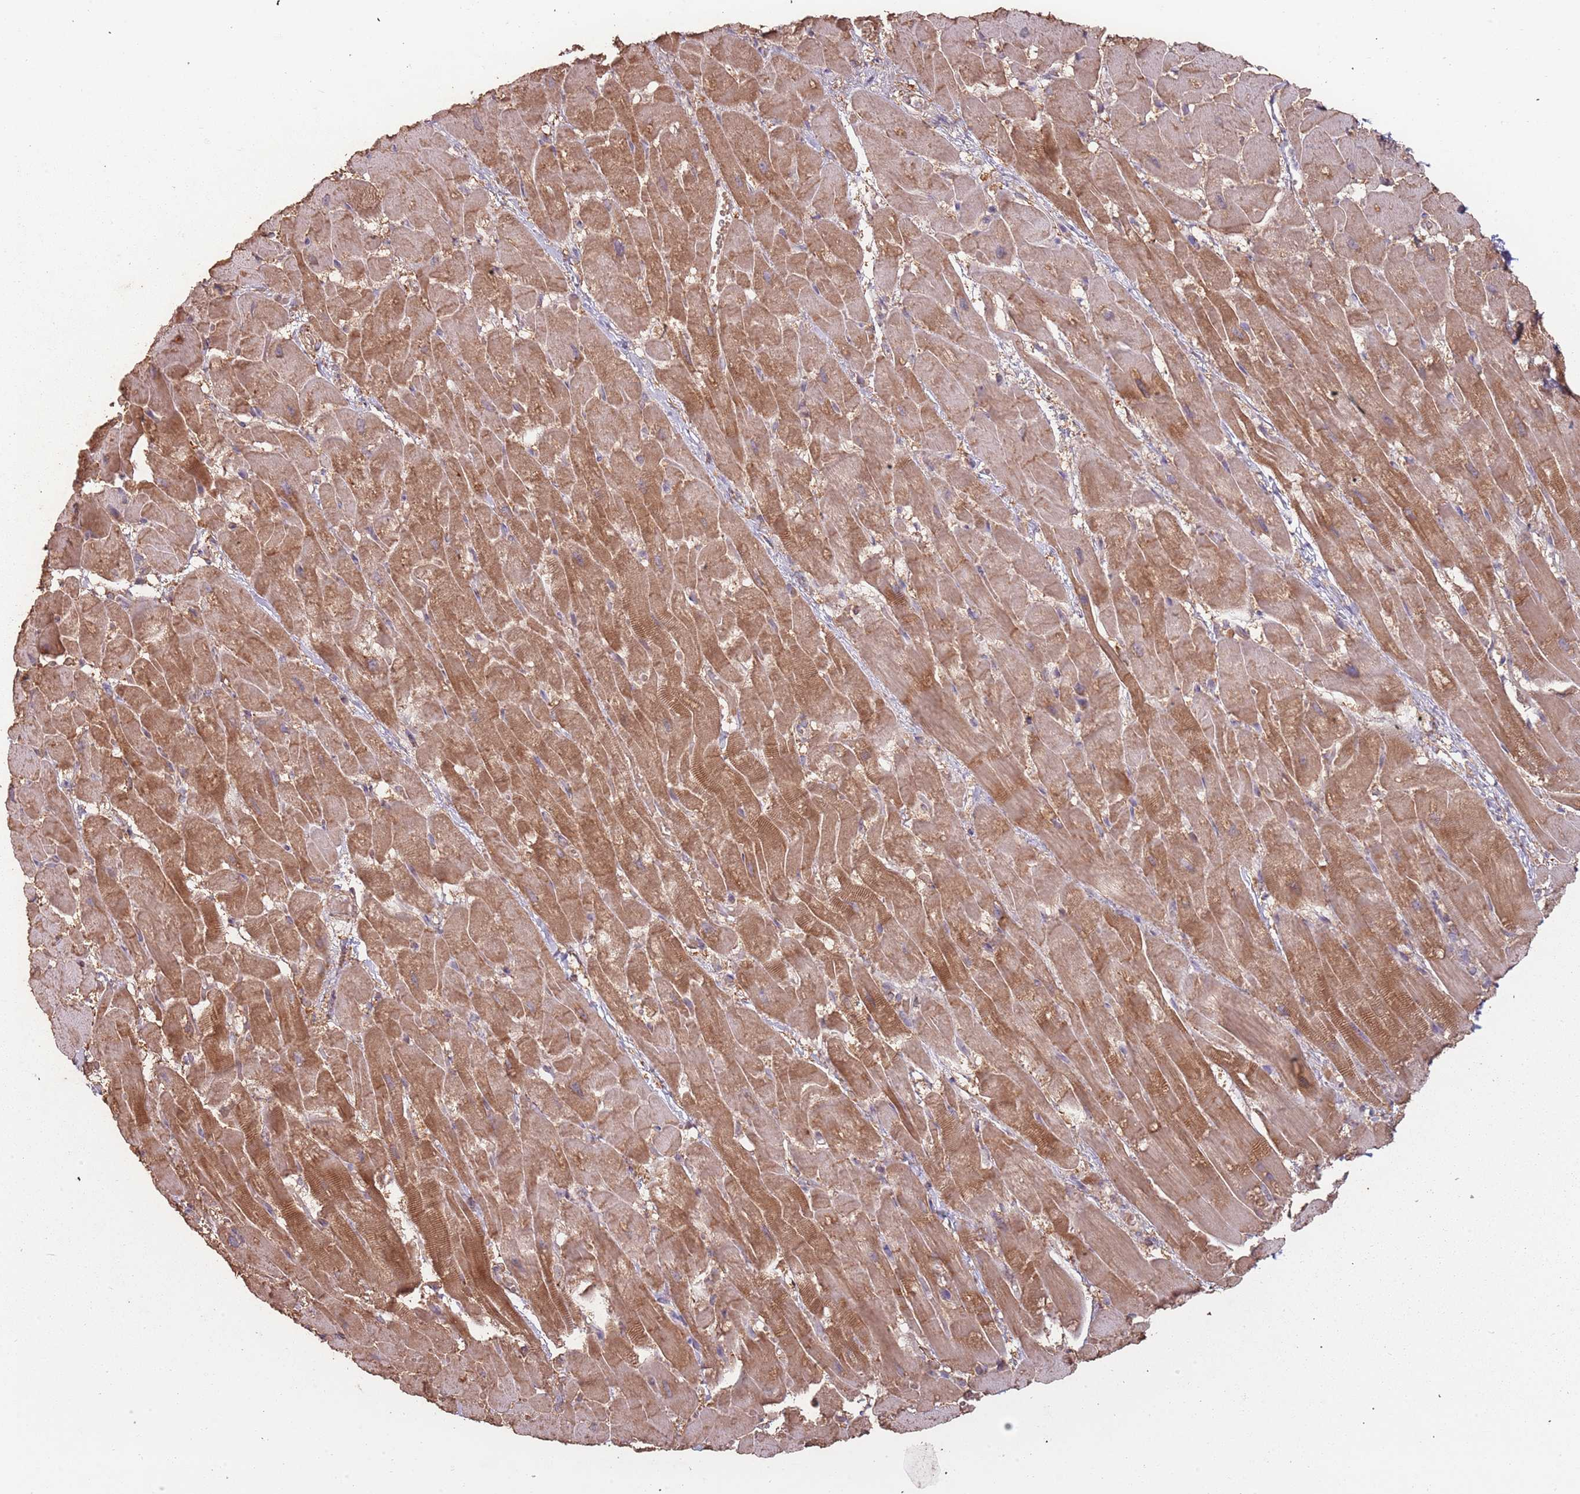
{"staining": {"intensity": "moderate", "quantity": ">75%", "location": "cytoplasmic/membranous"}, "tissue": "heart muscle", "cell_type": "Cardiomyocytes", "image_type": "normal", "snomed": [{"axis": "morphology", "description": "Normal tissue, NOS"}, {"axis": "topography", "description": "Heart"}], "caption": "An immunohistochemistry (IHC) histopathology image of benign tissue is shown. Protein staining in brown labels moderate cytoplasmic/membranous positivity in heart muscle within cardiomyocytes.", "gene": "ATOSB", "patient": {"sex": "male", "age": 37}}